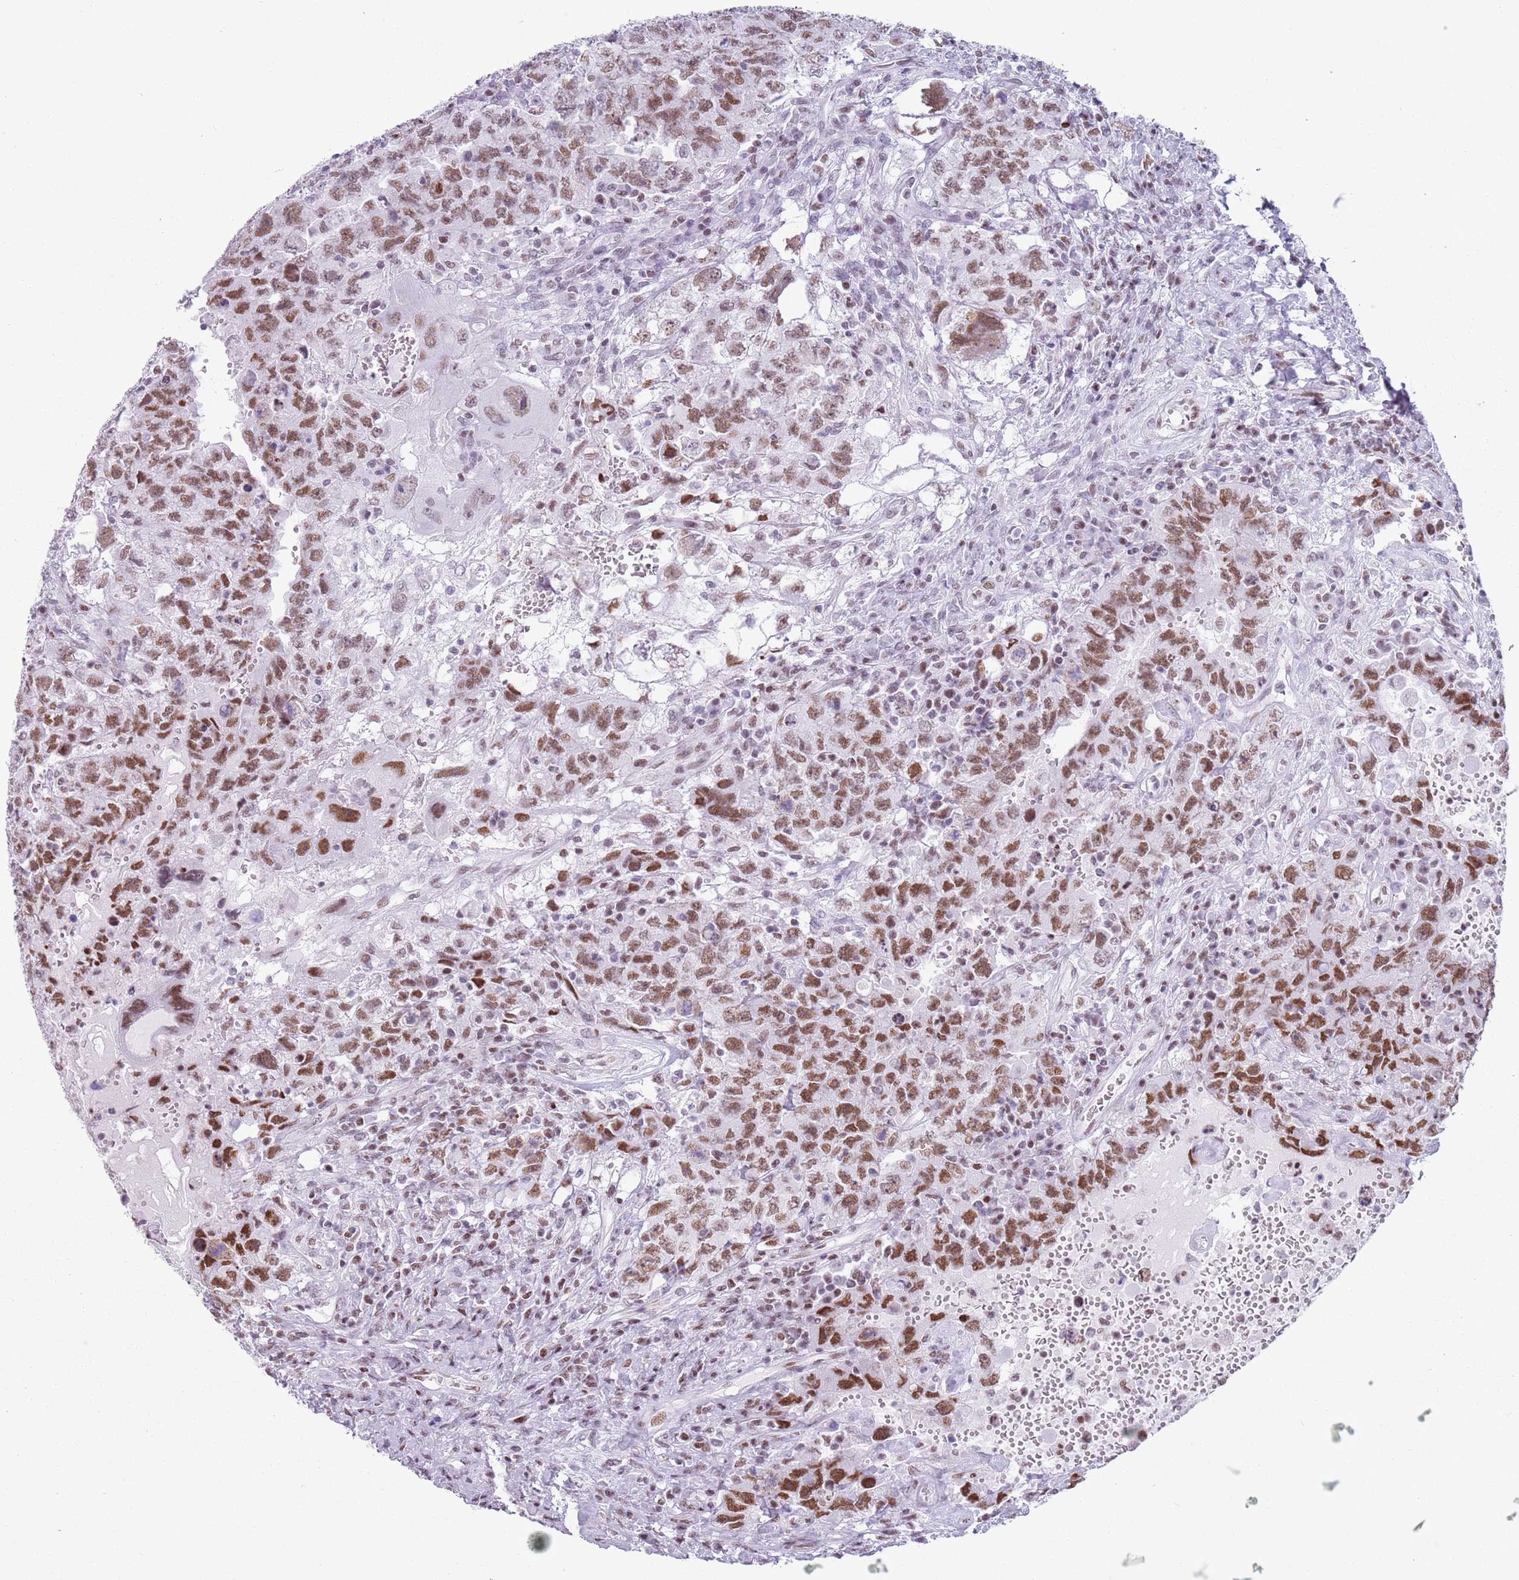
{"staining": {"intensity": "moderate", "quantity": ">75%", "location": "nuclear"}, "tissue": "testis cancer", "cell_type": "Tumor cells", "image_type": "cancer", "snomed": [{"axis": "morphology", "description": "Carcinoma, Embryonal, NOS"}, {"axis": "topography", "description": "Testis"}], "caption": "About >75% of tumor cells in testis cancer exhibit moderate nuclear protein positivity as visualized by brown immunohistochemical staining.", "gene": "FAM104B", "patient": {"sex": "male", "age": 26}}